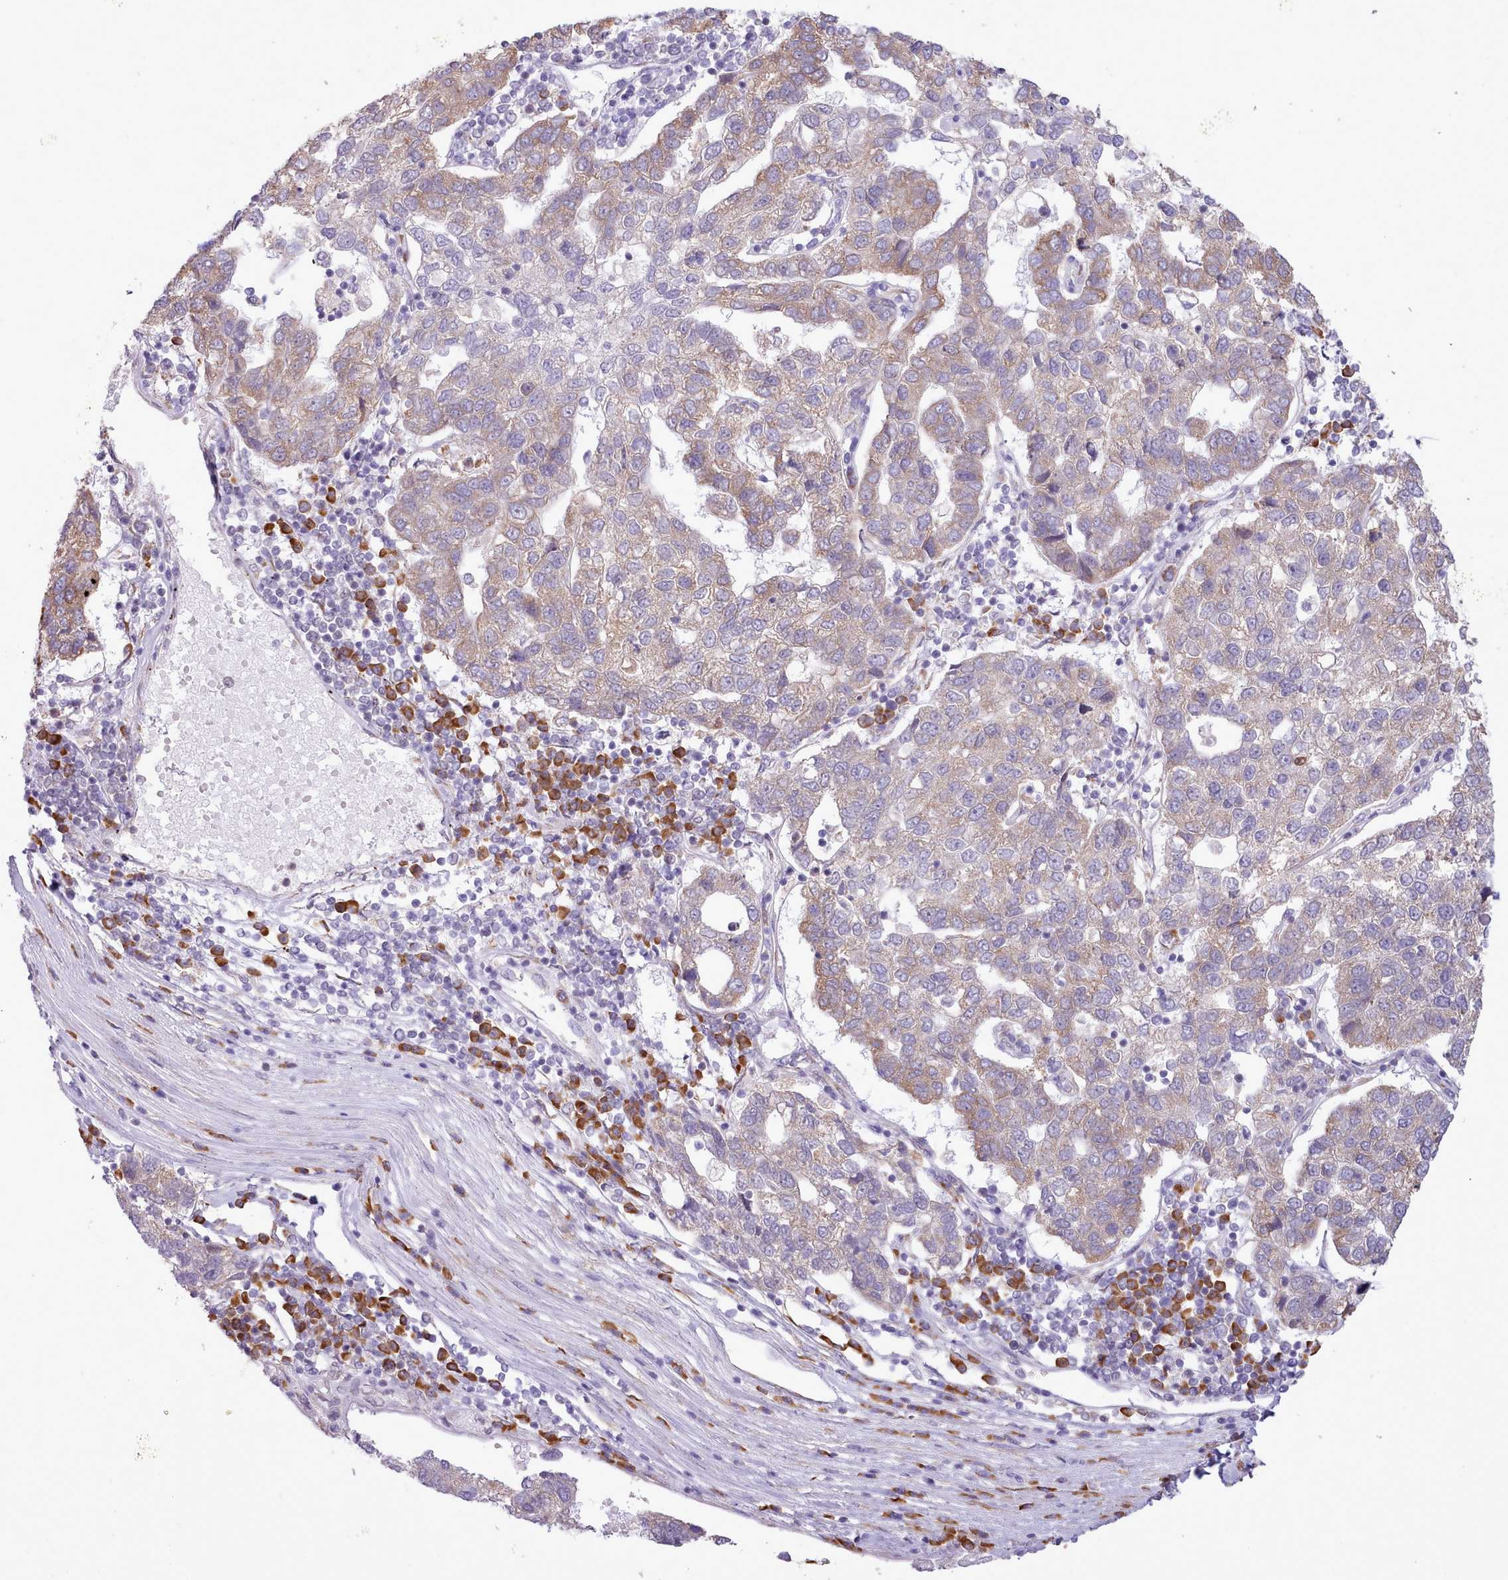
{"staining": {"intensity": "weak", "quantity": "25%-75%", "location": "cytoplasmic/membranous"}, "tissue": "pancreatic cancer", "cell_type": "Tumor cells", "image_type": "cancer", "snomed": [{"axis": "morphology", "description": "Adenocarcinoma, NOS"}, {"axis": "topography", "description": "Pancreas"}], "caption": "IHC image of neoplastic tissue: adenocarcinoma (pancreatic) stained using IHC shows low levels of weak protein expression localized specifically in the cytoplasmic/membranous of tumor cells, appearing as a cytoplasmic/membranous brown color.", "gene": "SEC61B", "patient": {"sex": "female", "age": 61}}